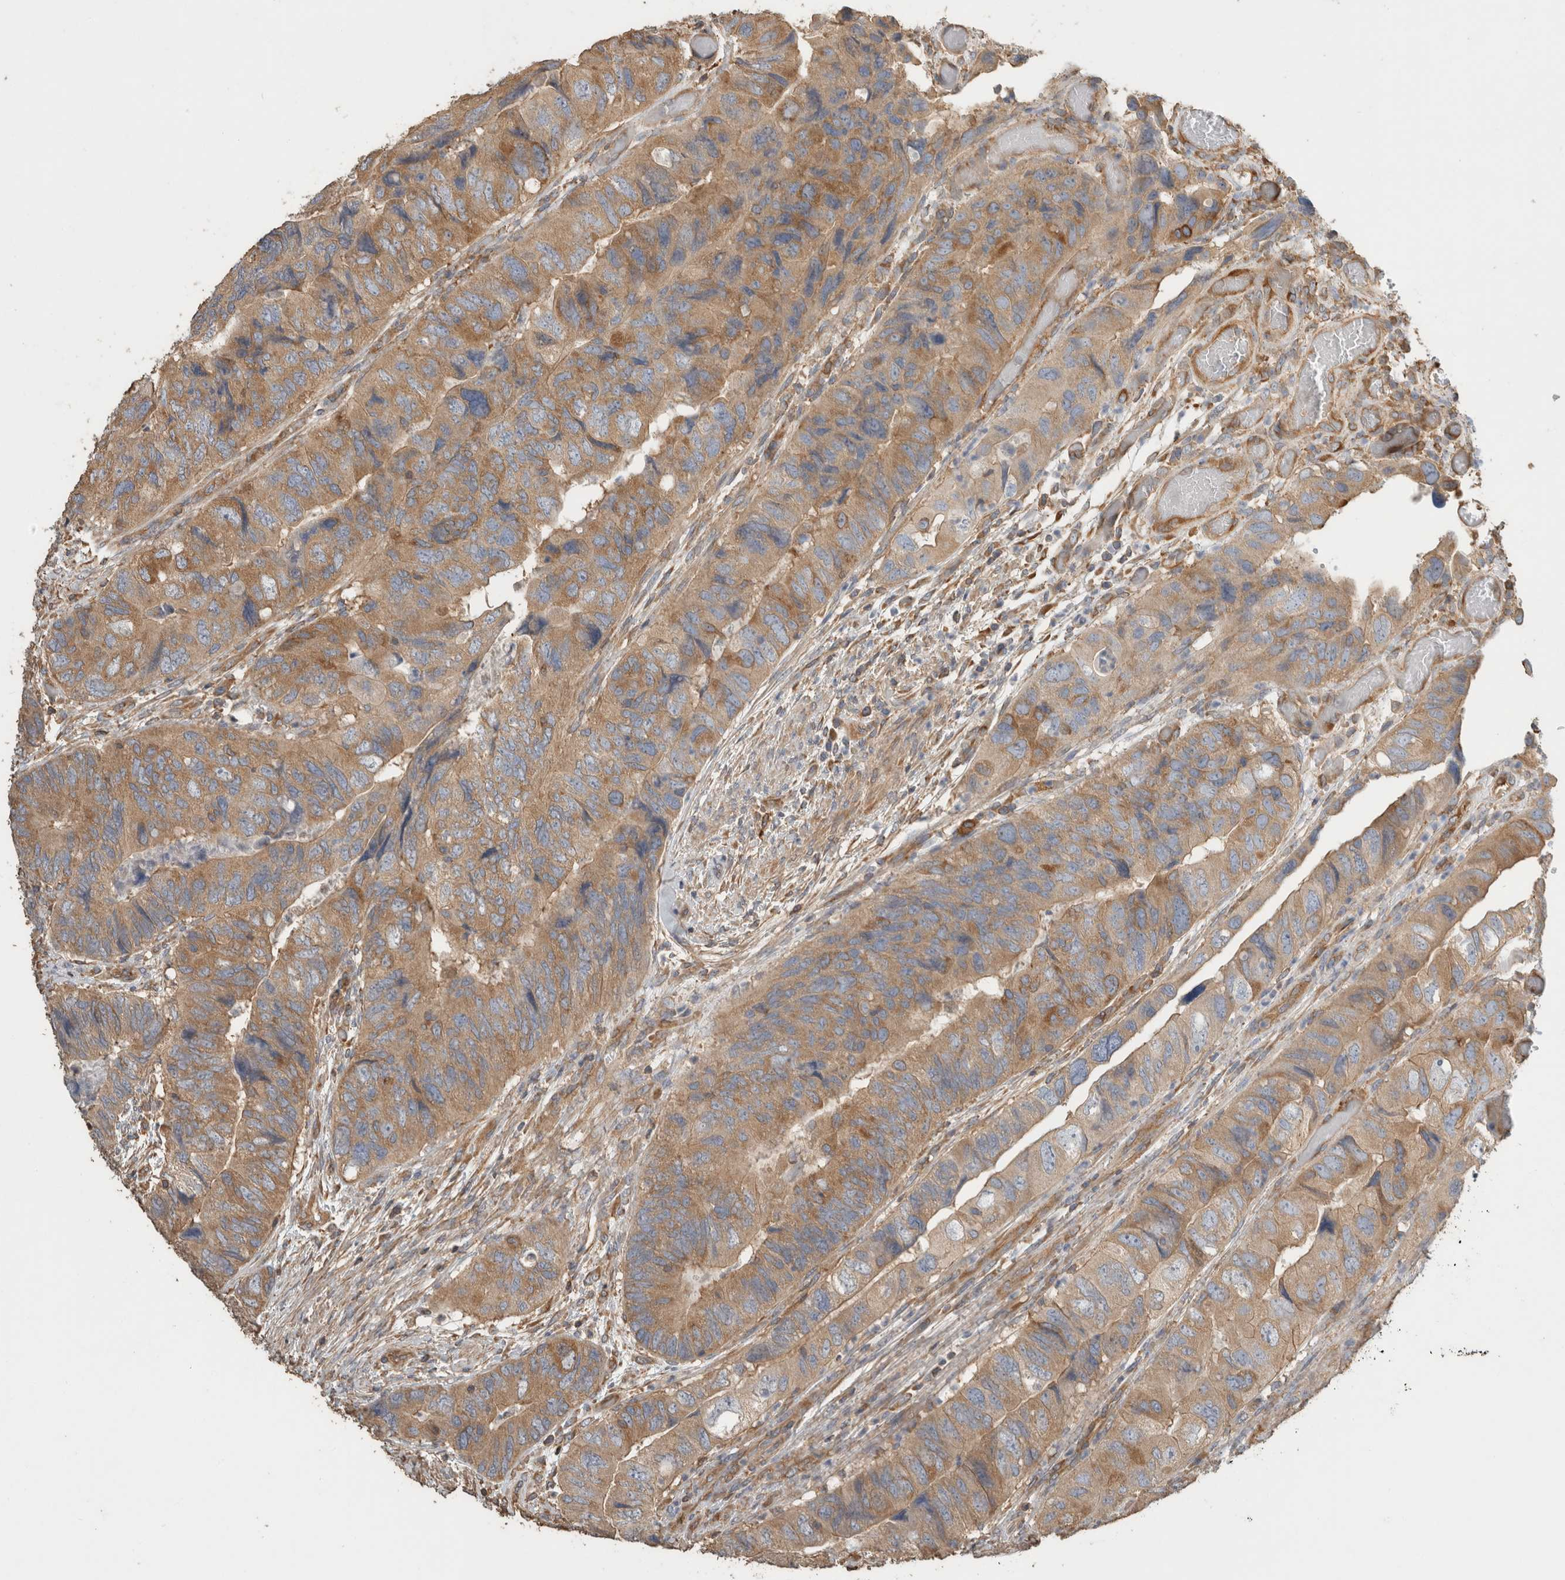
{"staining": {"intensity": "moderate", "quantity": ">75%", "location": "cytoplasmic/membranous"}, "tissue": "colorectal cancer", "cell_type": "Tumor cells", "image_type": "cancer", "snomed": [{"axis": "morphology", "description": "Adenocarcinoma, NOS"}, {"axis": "topography", "description": "Rectum"}], "caption": "Immunohistochemical staining of human colorectal cancer (adenocarcinoma) displays moderate cytoplasmic/membranous protein expression in about >75% of tumor cells. The staining is performed using DAB brown chromogen to label protein expression. The nuclei are counter-stained blue using hematoxylin.", "gene": "EIF4G3", "patient": {"sex": "male", "age": 63}}